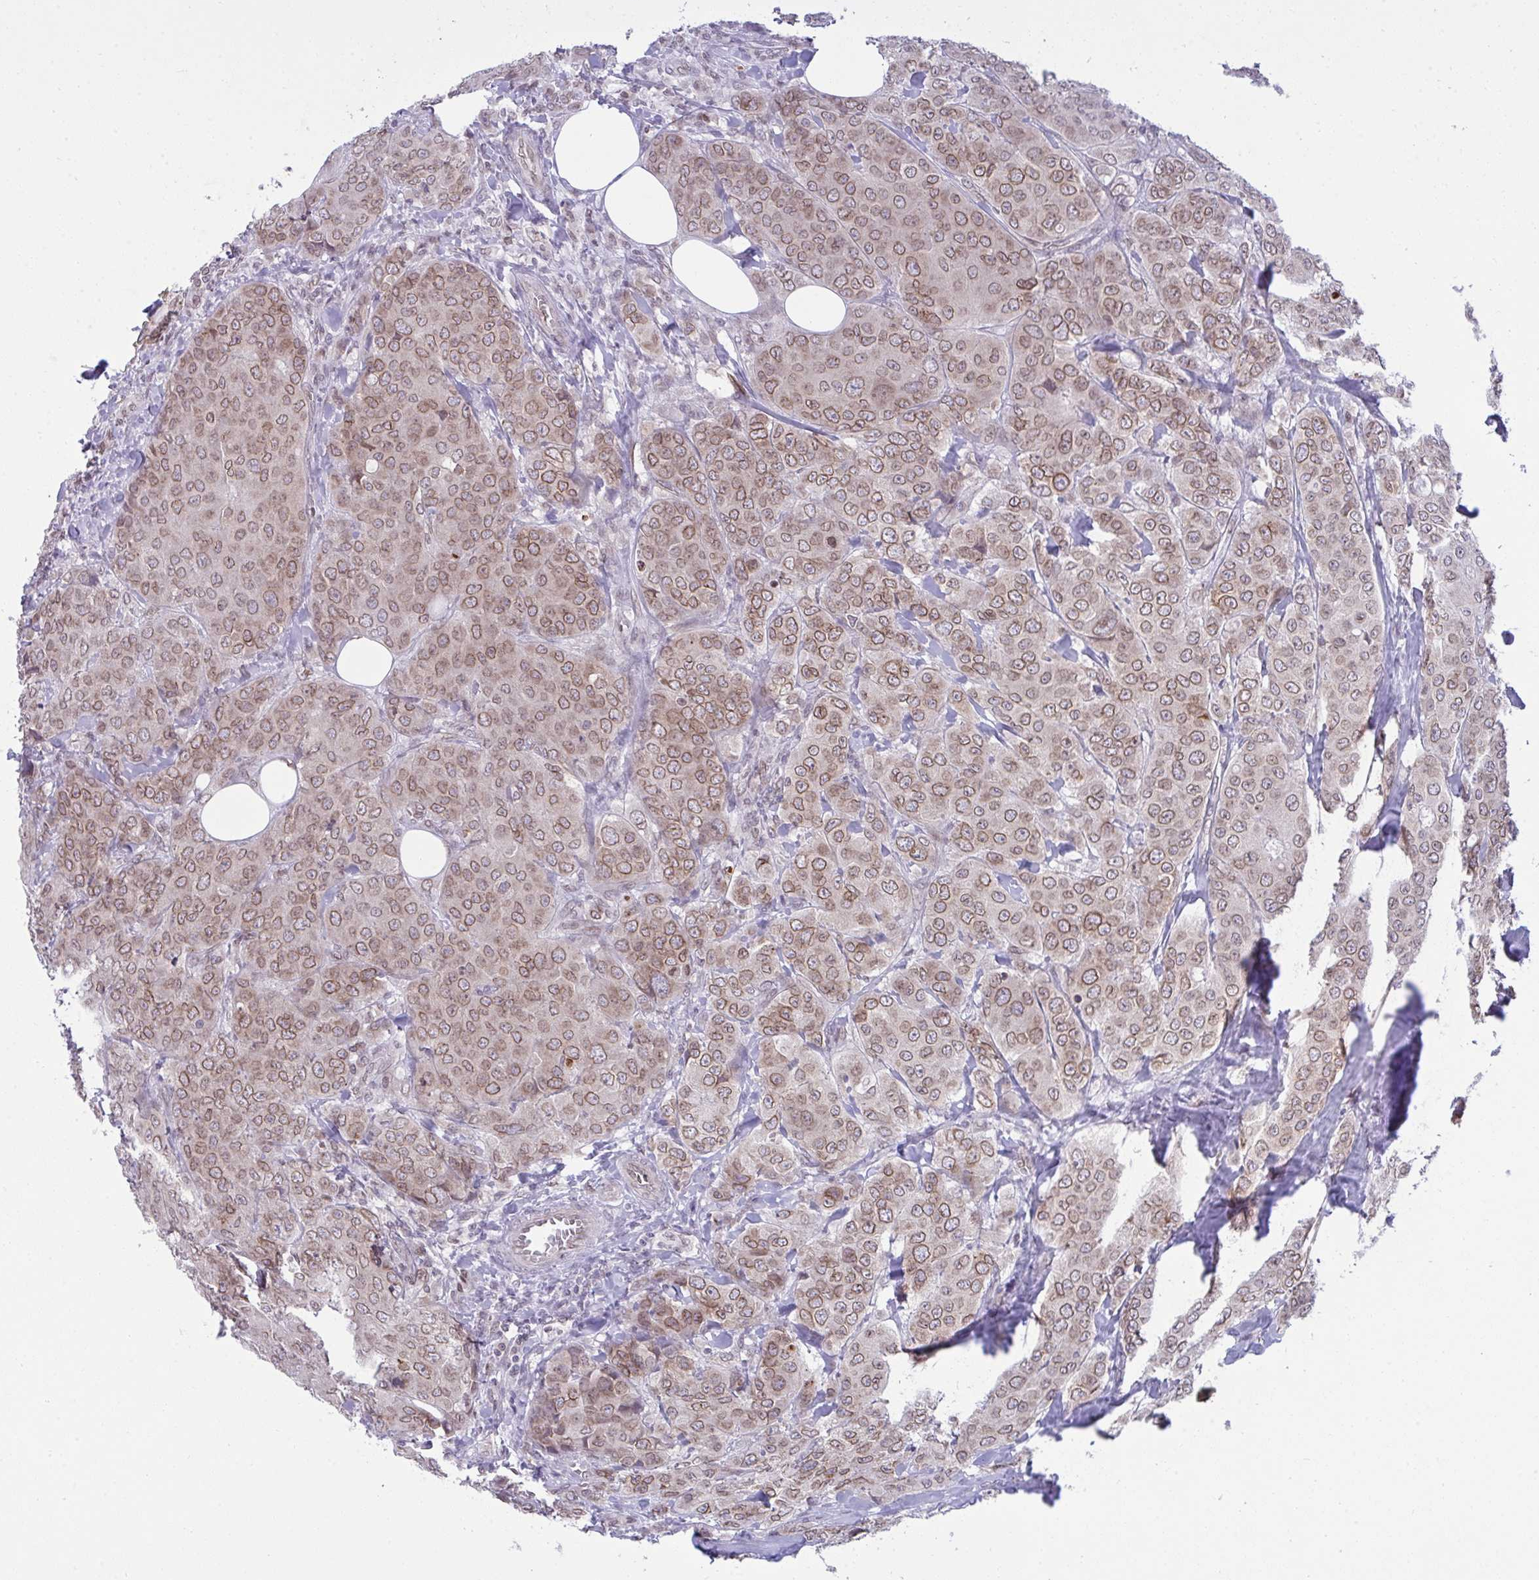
{"staining": {"intensity": "moderate", "quantity": ">75%", "location": "cytoplasmic/membranous,nuclear"}, "tissue": "breast cancer", "cell_type": "Tumor cells", "image_type": "cancer", "snomed": [{"axis": "morphology", "description": "Duct carcinoma"}, {"axis": "topography", "description": "Breast"}], "caption": "Moderate cytoplasmic/membranous and nuclear positivity is identified in approximately >75% of tumor cells in breast cancer. (DAB IHC, brown staining for protein, blue staining for nuclei).", "gene": "RANBP2", "patient": {"sex": "female", "age": 43}}